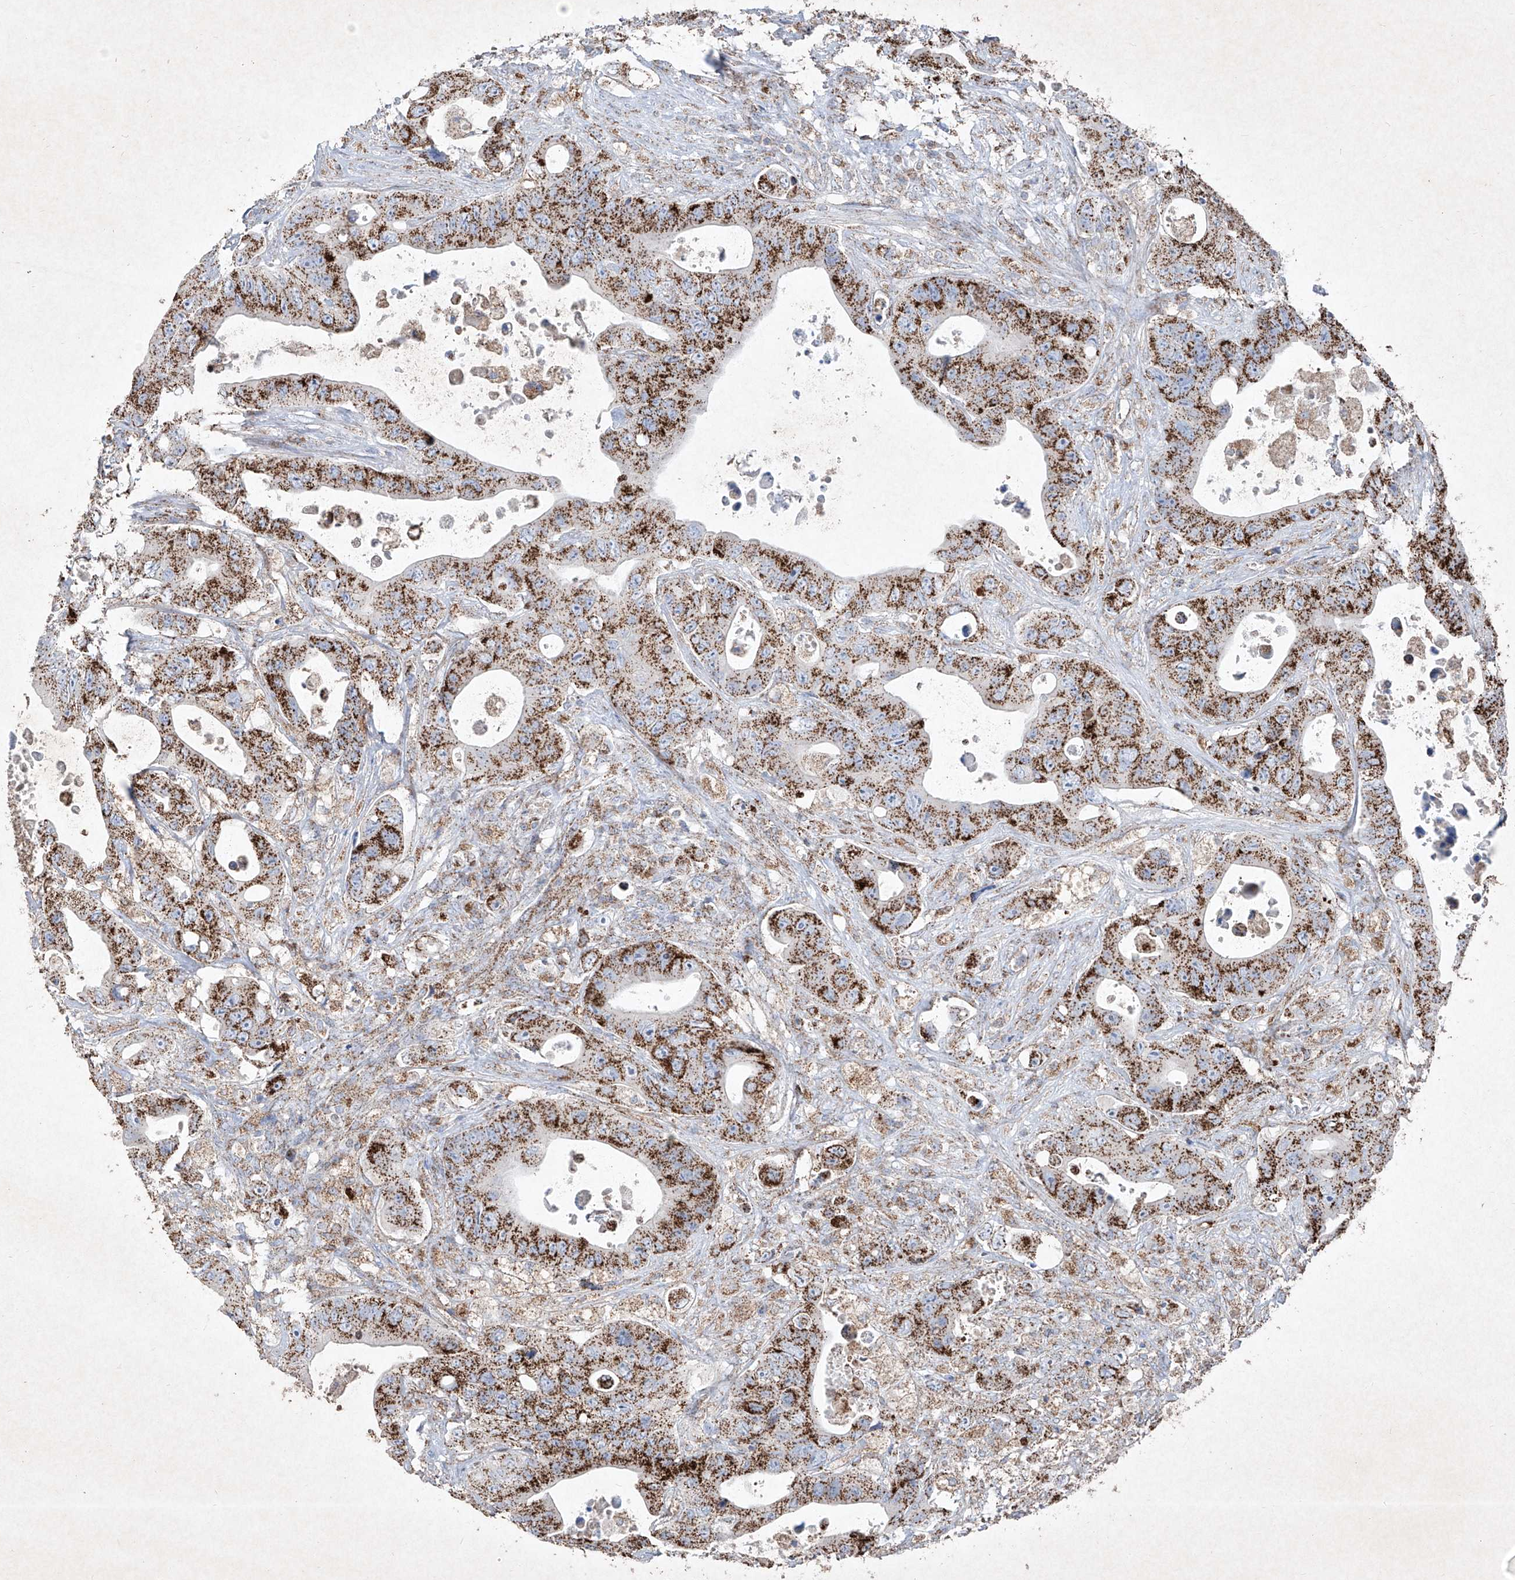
{"staining": {"intensity": "strong", "quantity": ">75%", "location": "cytoplasmic/membranous"}, "tissue": "colorectal cancer", "cell_type": "Tumor cells", "image_type": "cancer", "snomed": [{"axis": "morphology", "description": "Adenocarcinoma, NOS"}, {"axis": "topography", "description": "Colon"}], "caption": "IHC photomicrograph of neoplastic tissue: colorectal adenocarcinoma stained using IHC displays high levels of strong protein expression localized specifically in the cytoplasmic/membranous of tumor cells, appearing as a cytoplasmic/membranous brown color.", "gene": "ABCD3", "patient": {"sex": "female", "age": 46}}